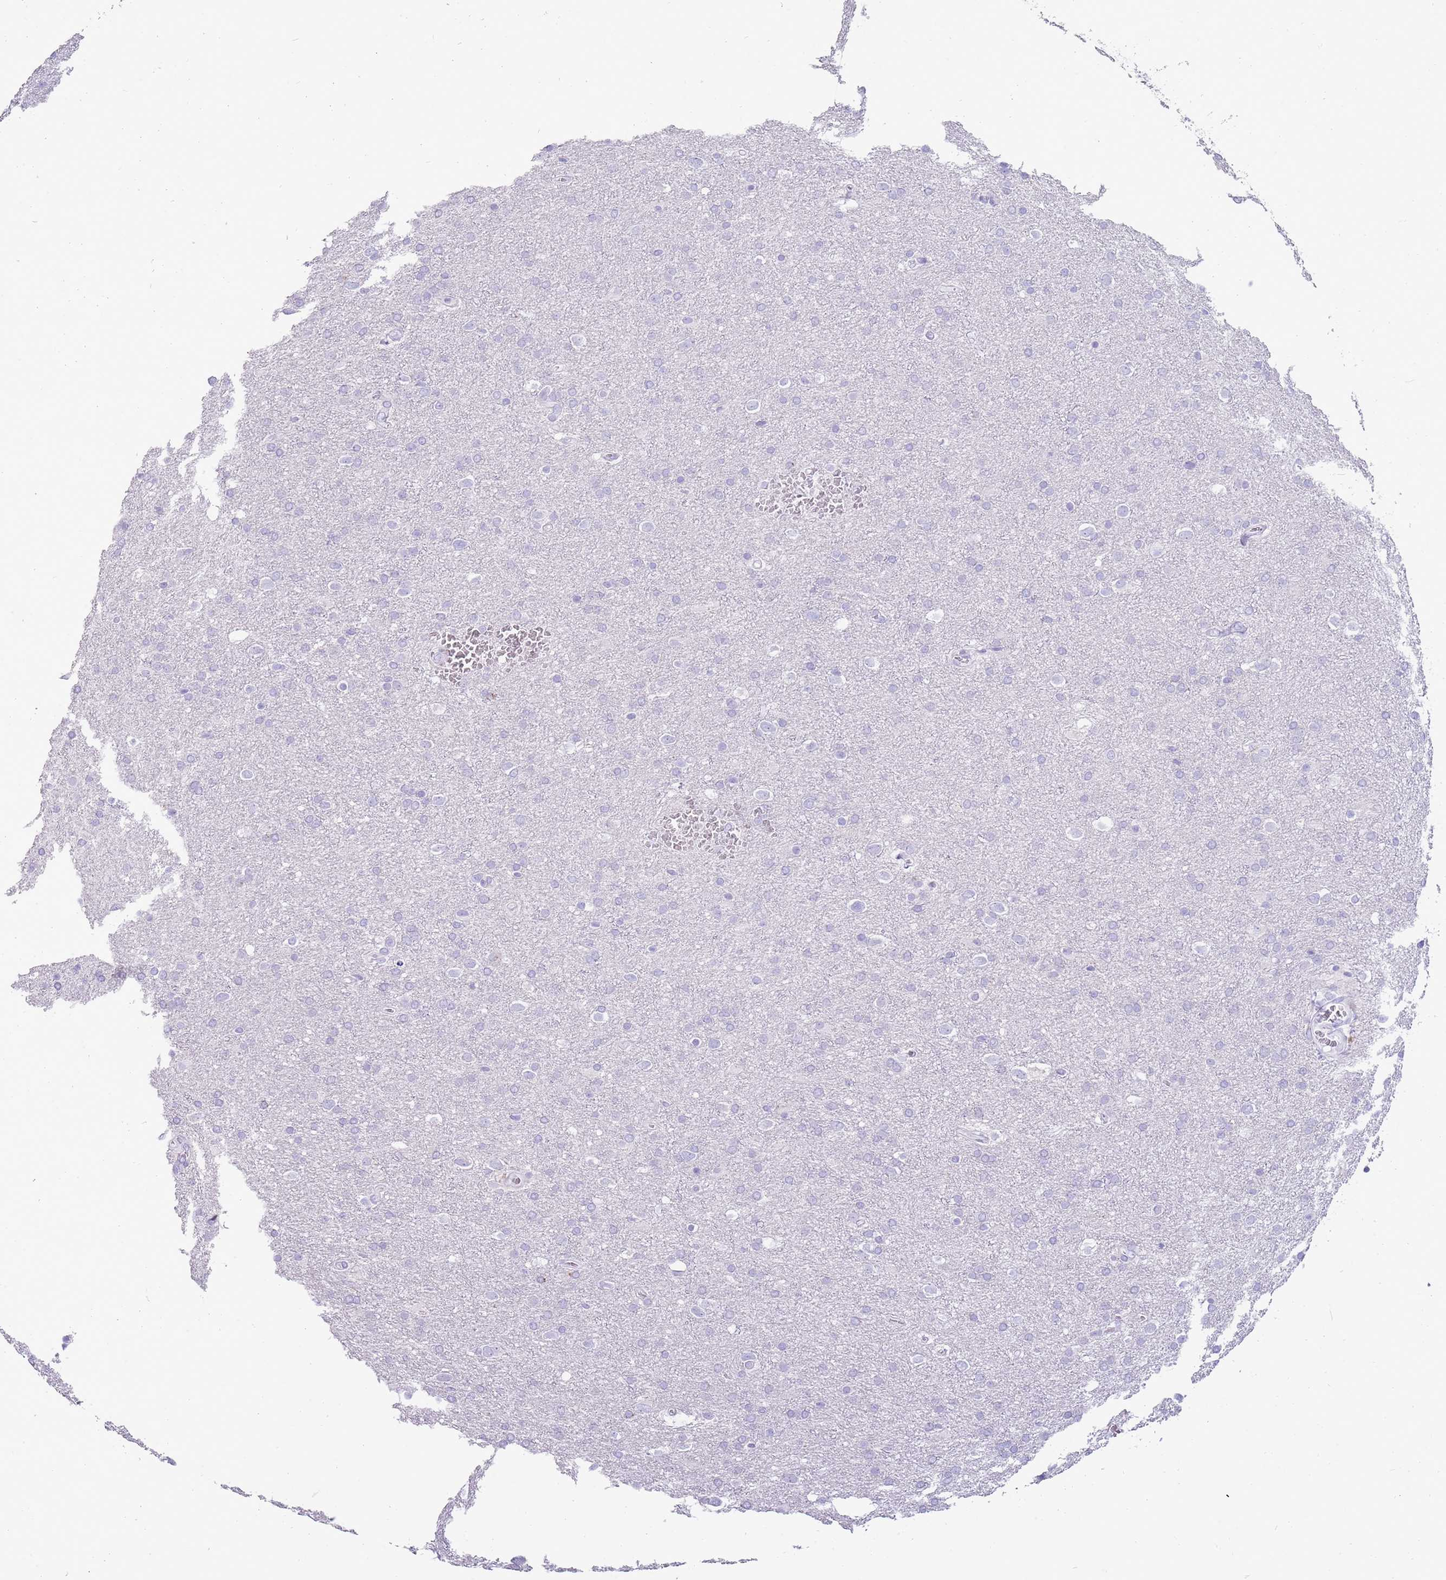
{"staining": {"intensity": "negative", "quantity": "none", "location": "none"}, "tissue": "glioma", "cell_type": "Tumor cells", "image_type": "cancer", "snomed": [{"axis": "morphology", "description": "Glioma, malignant, Low grade"}, {"axis": "topography", "description": "Brain"}], "caption": "Glioma was stained to show a protein in brown. There is no significant expression in tumor cells.", "gene": "NBPF3", "patient": {"sex": "female", "age": 32}}